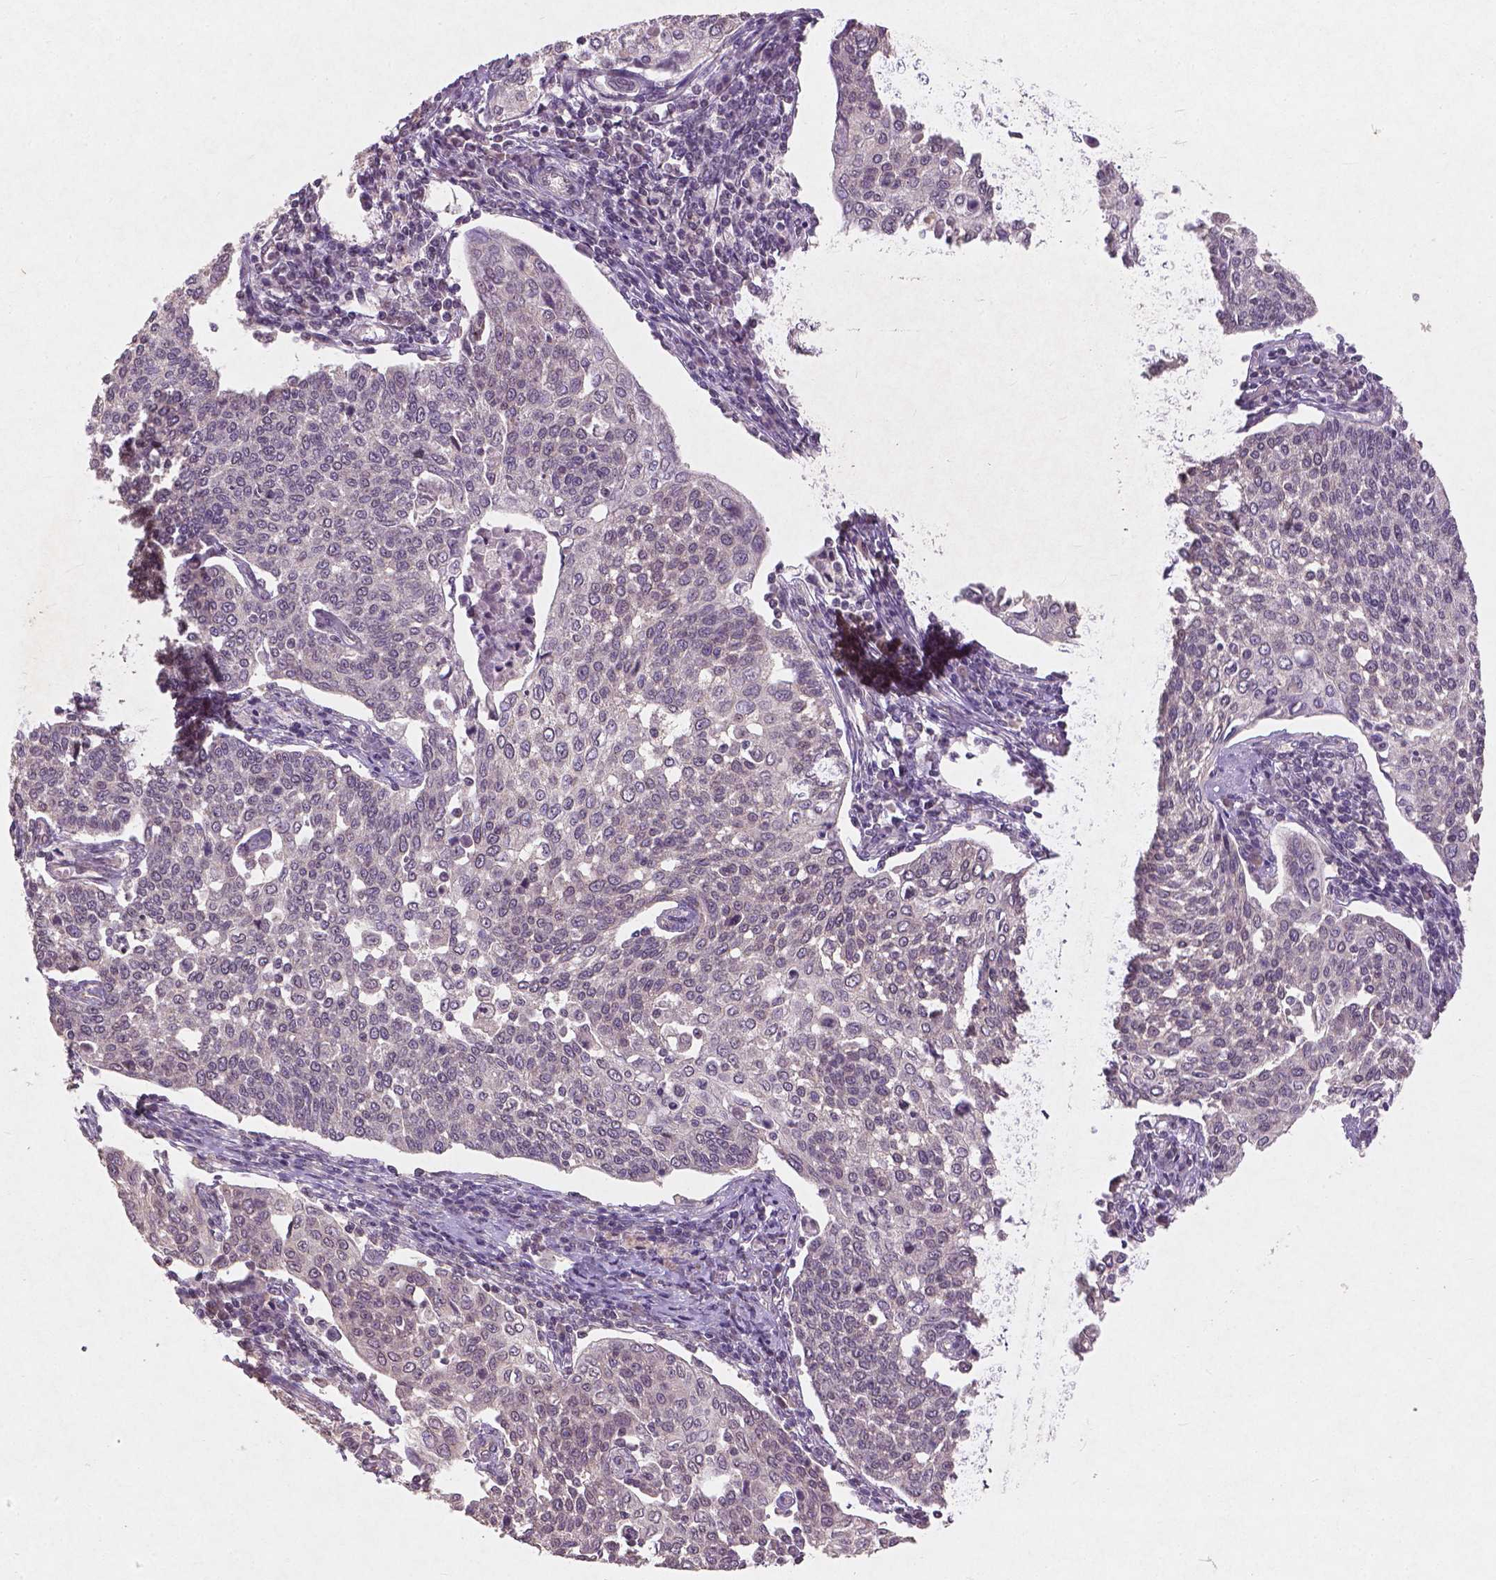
{"staining": {"intensity": "negative", "quantity": "none", "location": "none"}, "tissue": "cervical cancer", "cell_type": "Tumor cells", "image_type": "cancer", "snomed": [{"axis": "morphology", "description": "Squamous cell carcinoma, NOS"}, {"axis": "topography", "description": "Cervix"}], "caption": "Cervical cancer (squamous cell carcinoma) stained for a protein using immunohistochemistry (IHC) demonstrates no expression tumor cells.", "gene": "SMAD2", "patient": {"sex": "female", "age": 34}}